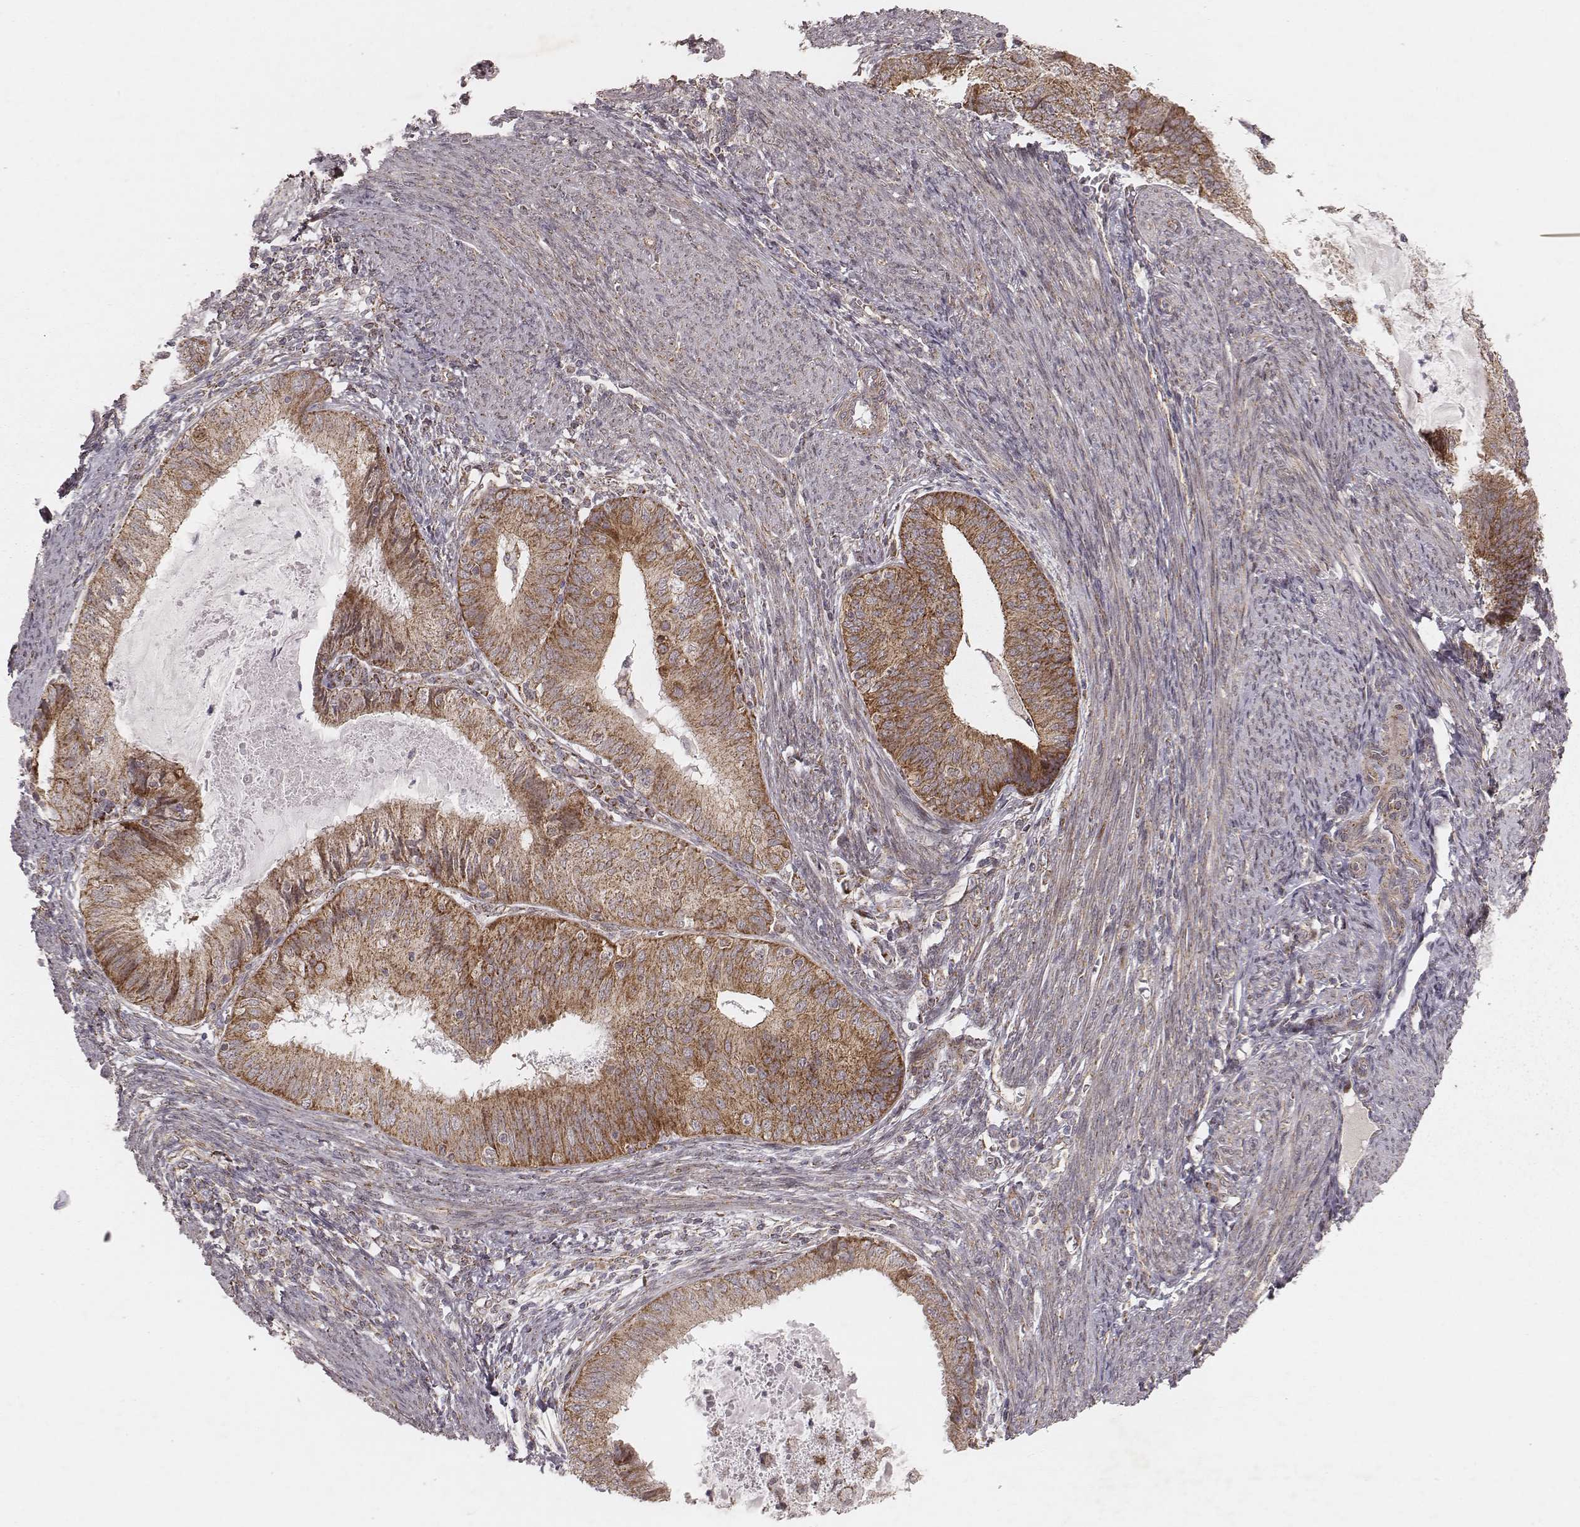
{"staining": {"intensity": "moderate", "quantity": ">75%", "location": "cytoplasmic/membranous"}, "tissue": "endometrial cancer", "cell_type": "Tumor cells", "image_type": "cancer", "snomed": [{"axis": "morphology", "description": "Adenocarcinoma, NOS"}, {"axis": "topography", "description": "Endometrium"}], "caption": "This is a micrograph of immunohistochemistry (IHC) staining of endometrial cancer (adenocarcinoma), which shows moderate expression in the cytoplasmic/membranous of tumor cells.", "gene": "NDUFA7", "patient": {"sex": "female", "age": 57}}